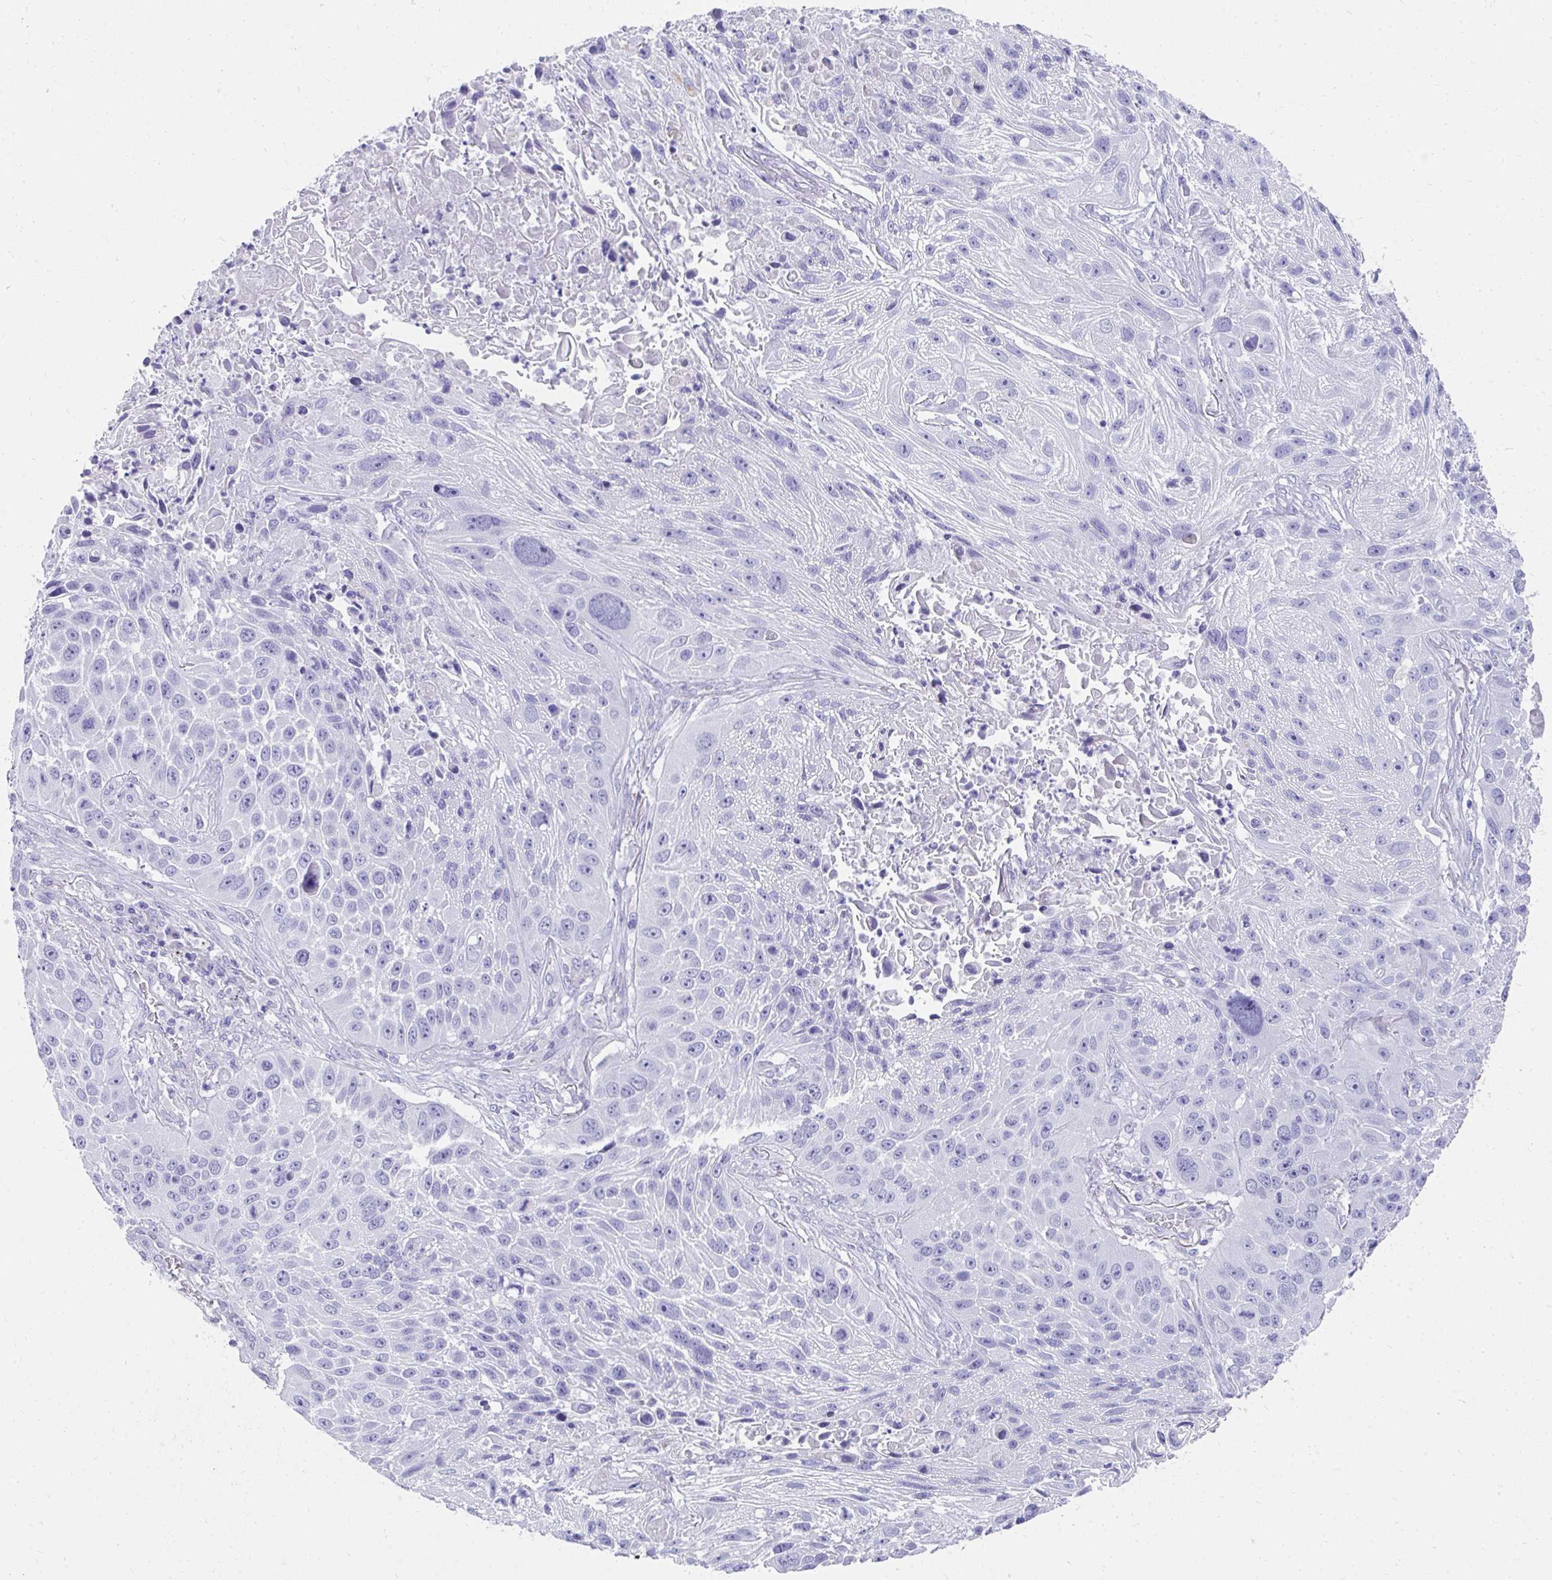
{"staining": {"intensity": "negative", "quantity": "none", "location": "none"}, "tissue": "lung cancer", "cell_type": "Tumor cells", "image_type": "cancer", "snomed": [{"axis": "morphology", "description": "Normal morphology"}, {"axis": "morphology", "description": "Squamous cell carcinoma, NOS"}, {"axis": "topography", "description": "Lymph node"}, {"axis": "topography", "description": "Lung"}], "caption": "Tumor cells show no significant protein expression in lung cancer (squamous cell carcinoma).", "gene": "TNNT1", "patient": {"sex": "male", "age": 67}}